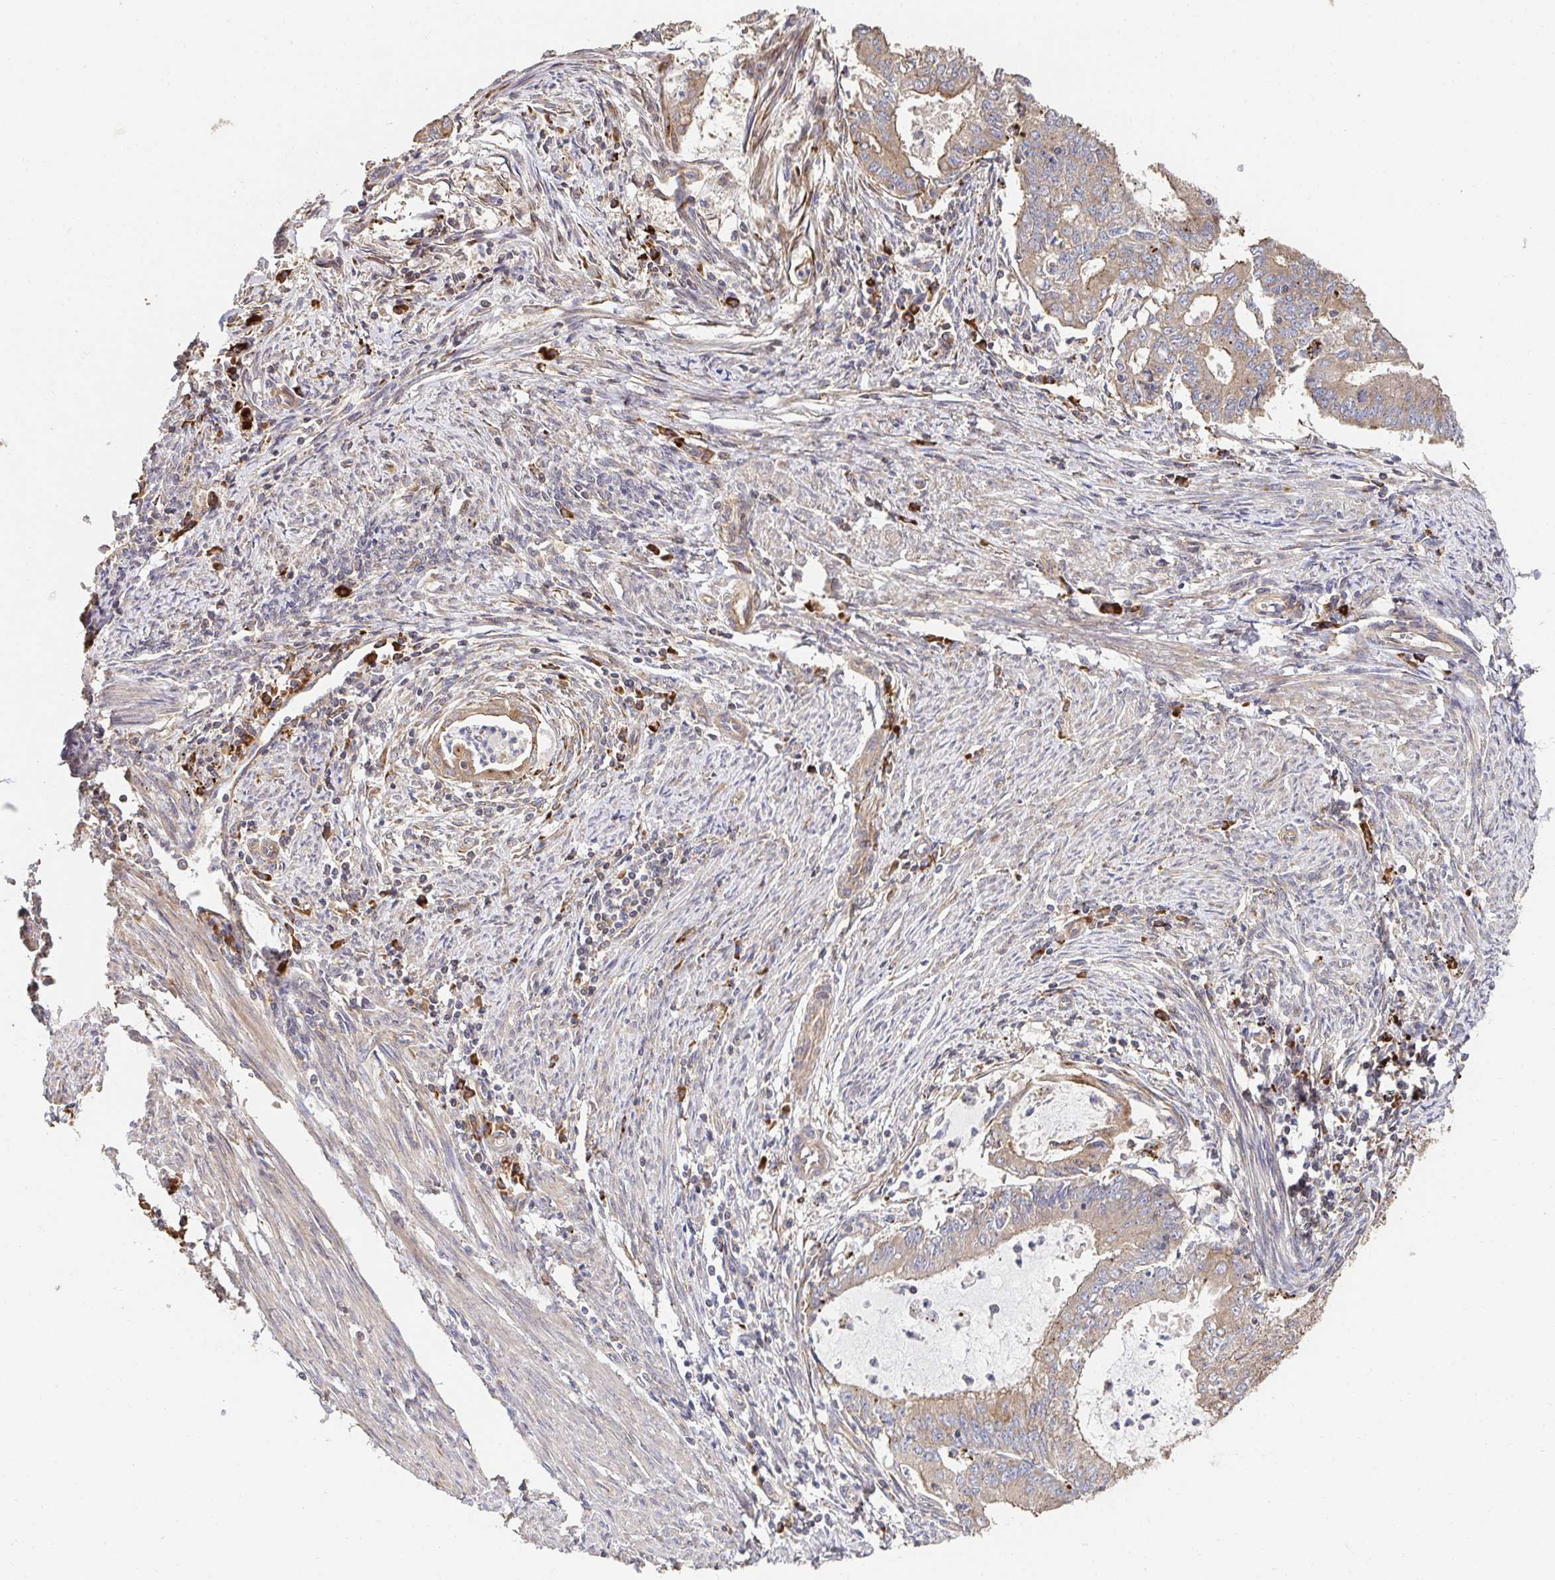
{"staining": {"intensity": "weak", "quantity": ">75%", "location": "cytoplasmic/membranous"}, "tissue": "endometrial cancer", "cell_type": "Tumor cells", "image_type": "cancer", "snomed": [{"axis": "morphology", "description": "Adenocarcinoma, NOS"}, {"axis": "topography", "description": "Endometrium"}], "caption": "Endometrial cancer stained with DAB immunohistochemistry (IHC) shows low levels of weak cytoplasmic/membranous expression in about >75% of tumor cells.", "gene": "APBB1", "patient": {"sex": "female", "age": 61}}